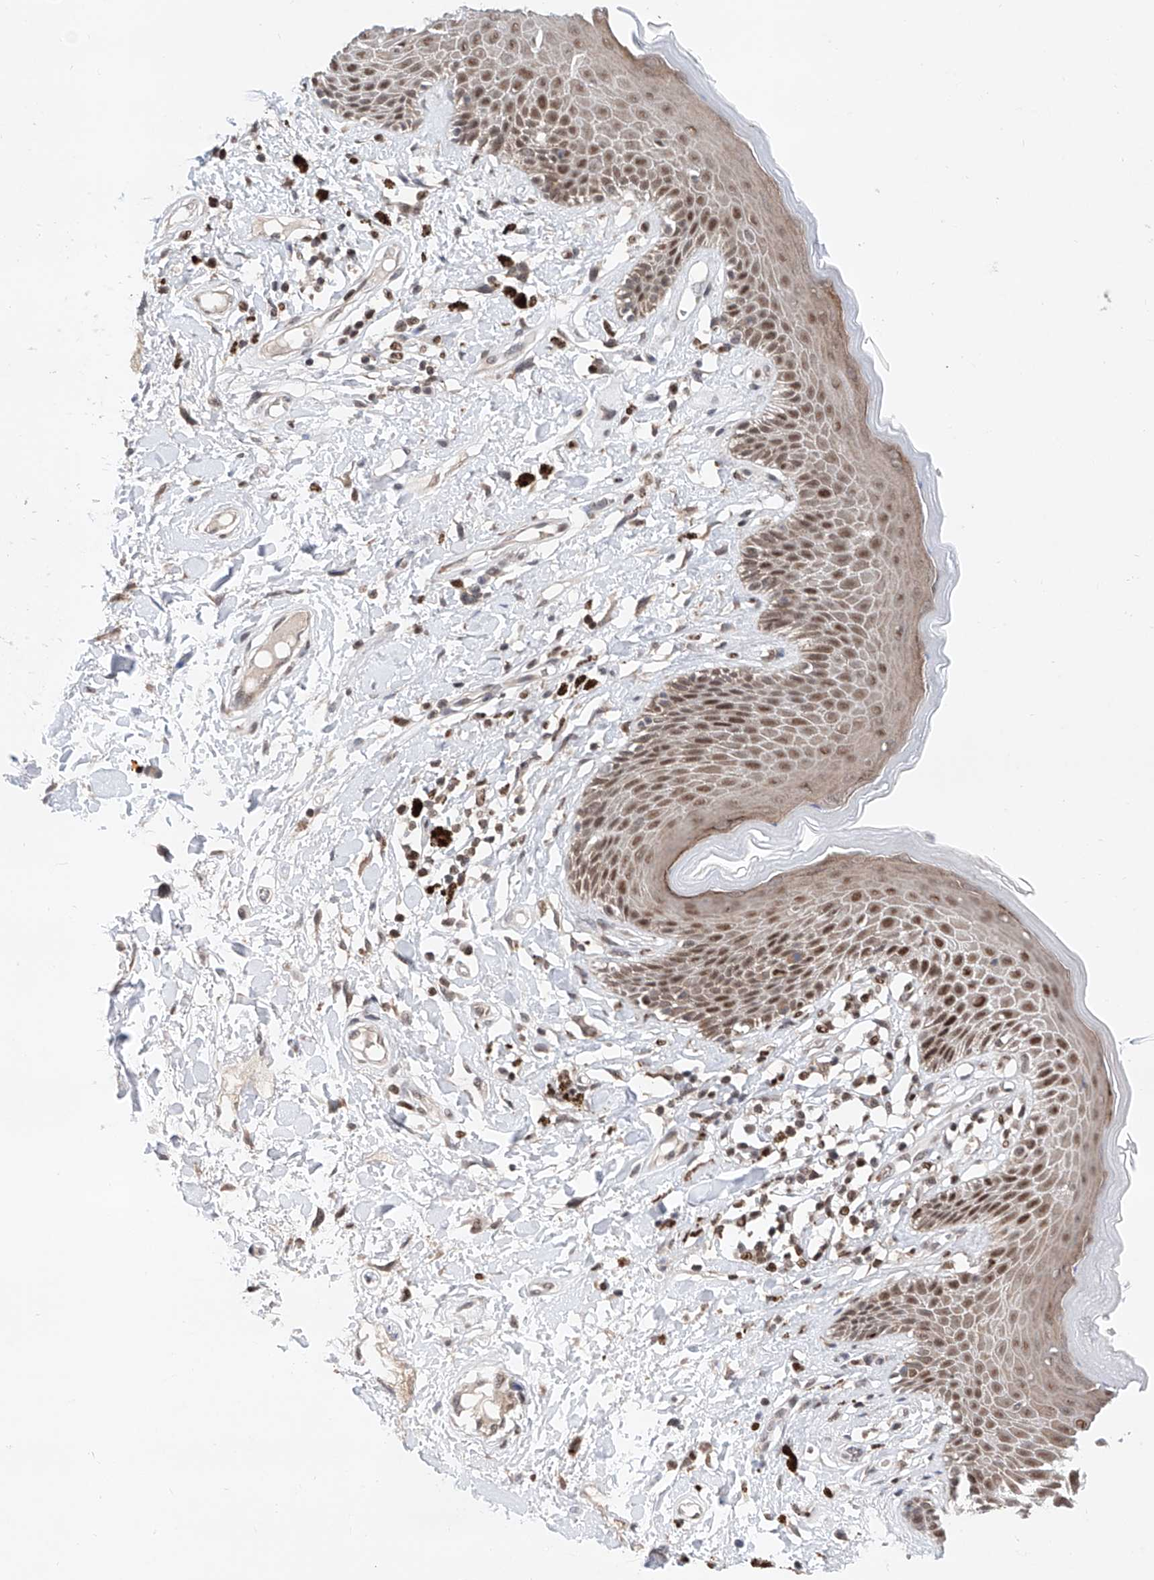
{"staining": {"intensity": "moderate", "quantity": ">75%", "location": "cytoplasmic/membranous,nuclear"}, "tissue": "skin", "cell_type": "Epidermal cells", "image_type": "normal", "snomed": [{"axis": "morphology", "description": "Normal tissue, NOS"}, {"axis": "topography", "description": "Anal"}], "caption": "This image displays IHC staining of normal human skin, with medium moderate cytoplasmic/membranous,nuclear positivity in approximately >75% of epidermal cells.", "gene": "SNRNP200", "patient": {"sex": "female", "age": 78}}